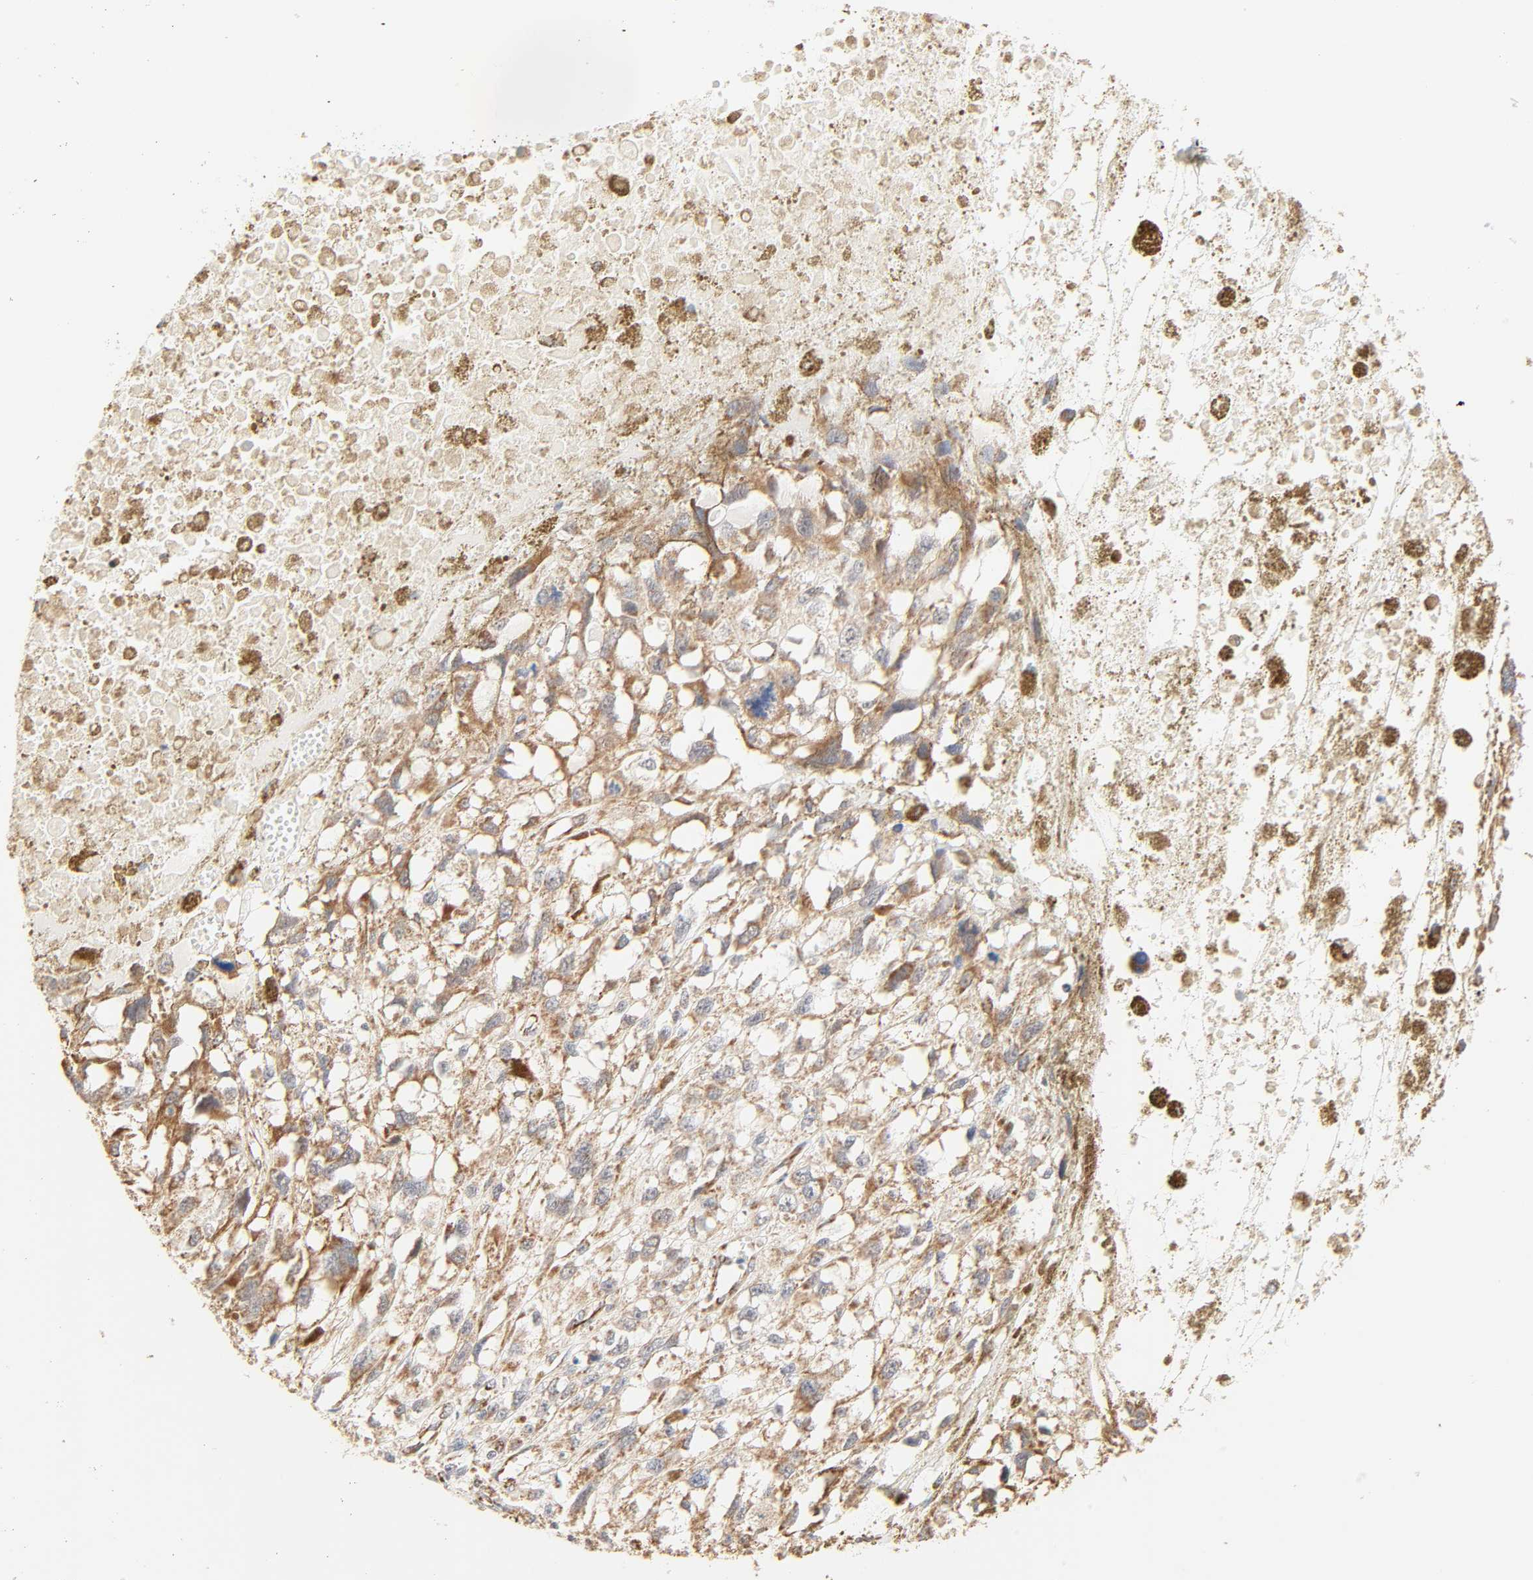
{"staining": {"intensity": "moderate", "quantity": ">75%", "location": "cytoplasmic/membranous"}, "tissue": "melanoma", "cell_type": "Tumor cells", "image_type": "cancer", "snomed": [{"axis": "morphology", "description": "Malignant melanoma, Metastatic site"}, {"axis": "topography", "description": "Lymph node"}], "caption": "Malignant melanoma (metastatic site) stained with a brown dye shows moderate cytoplasmic/membranous positive expression in about >75% of tumor cells.", "gene": "ZMAT5", "patient": {"sex": "male", "age": 59}}